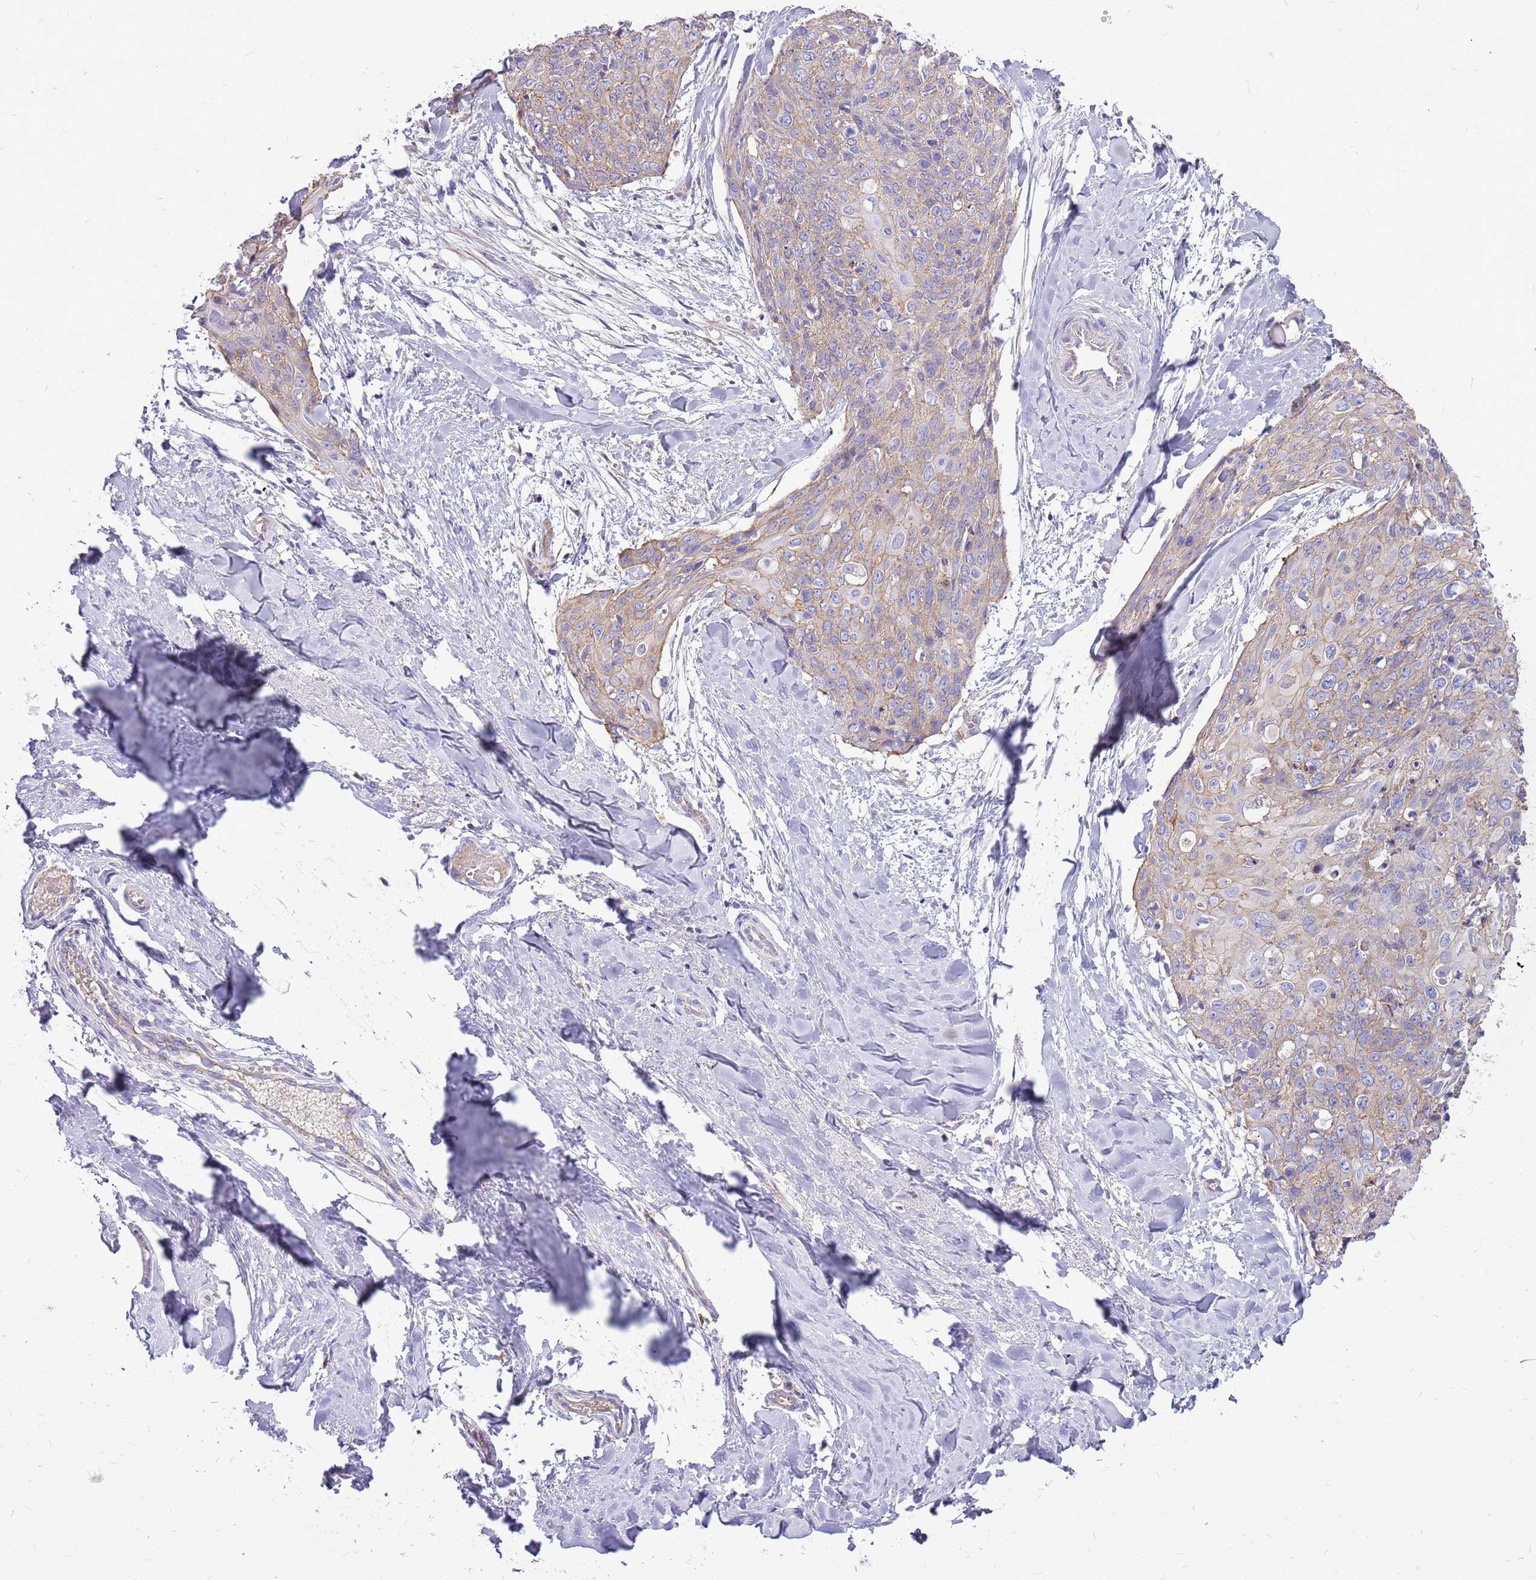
{"staining": {"intensity": "weak", "quantity": "<25%", "location": "cytoplasmic/membranous"}, "tissue": "skin cancer", "cell_type": "Tumor cells", "image_type": "cancer", "snomed": [{"axis": "morphology", "description": "Squamous cell carcinoma, NOS"}, {"axis": "topography", "description": "Skin"}, {"axis": "topography", "description": "Vulva"}], "caption": "Immunohistochemistry (IHC) image of human skin cancer (squamous cell carcinoma) stained for a protein (brown), which shows no staining in tumor cells.", "gene": "WDR90", "patient": {"sex": "female", "age": 85}}